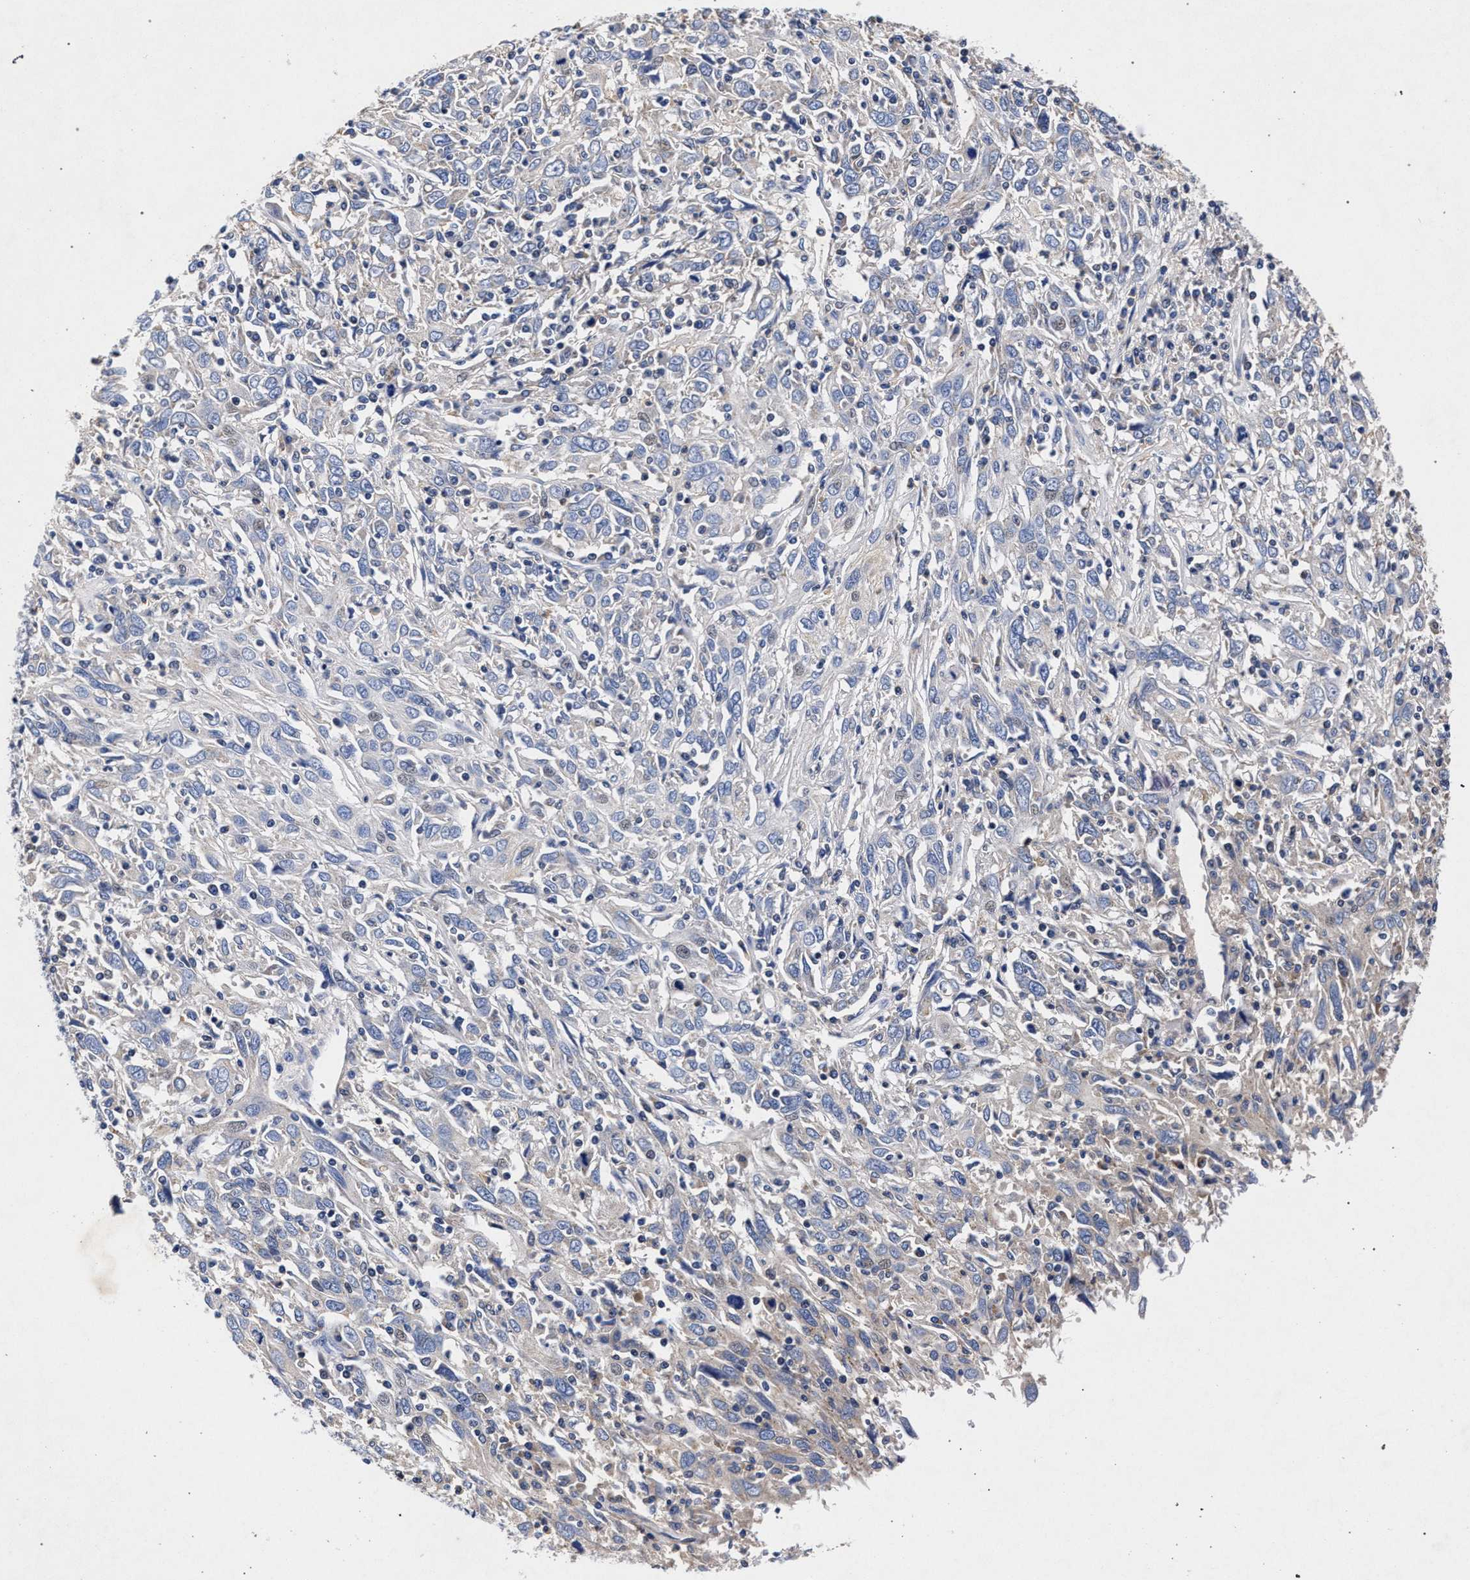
{"staining": {"intensity": "negative", "quantity": "none", "location": "none"}, "tissue": "cervical cancer", "cell_type": "Tumor cells", "image_type": "cancer", "snomed": [{"axis": "morphology", "description": "Squamous cell carcinoma, NOS"}, {"axis": "topography", "description": "Cervix"}], "caption": "High power microscopy histopathology image of an immunohistochemistry image of squamous cell carcinoma (cervical), revealing no significant staining in tumor cells.", "gene": "HSD17B14", "patient": {"sex": "female", "age": 46}}